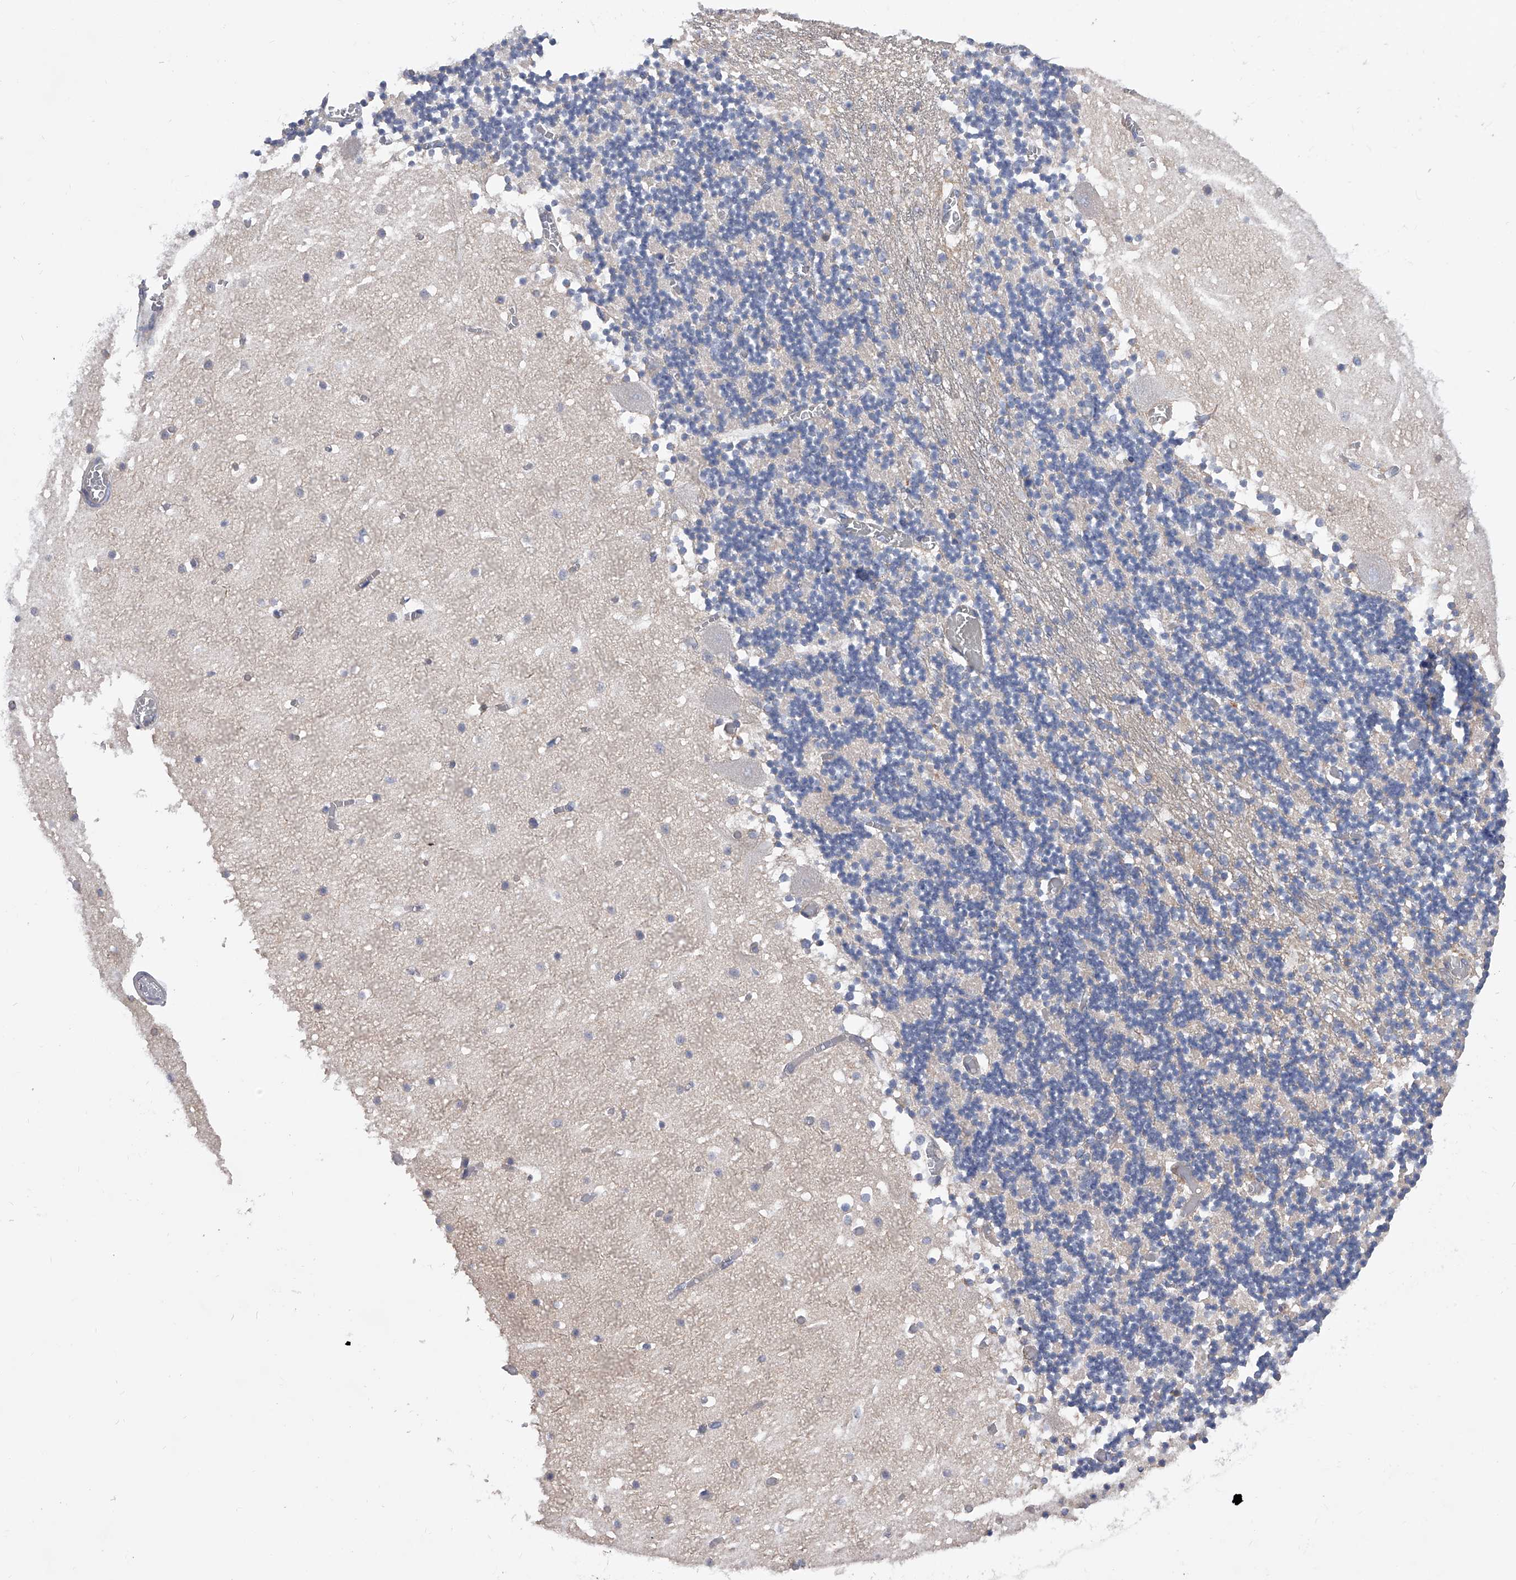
{"staining": {"intensity": "weak", "quantity": "25%-75%", "location": "cytoplasmic/membranous"}, "tissue": "cerebellum", "cell_type": "Cells in granular layer", "image_type": "normal", "snomed": [{"axis": "morphology", "description": "Normal tissue, NOS"}, {"axis": "topography", "description": "Cerebellum"}], "caption": "IHC image of normal human cerebellum stained for a protein (brown), which demonstrates low levels of weak cytoplasmic/membranous staining in about 25%-75% of cells in granular layer.", "gene": "PDSS2", "patient": {"sex": "female", "age": 28}}